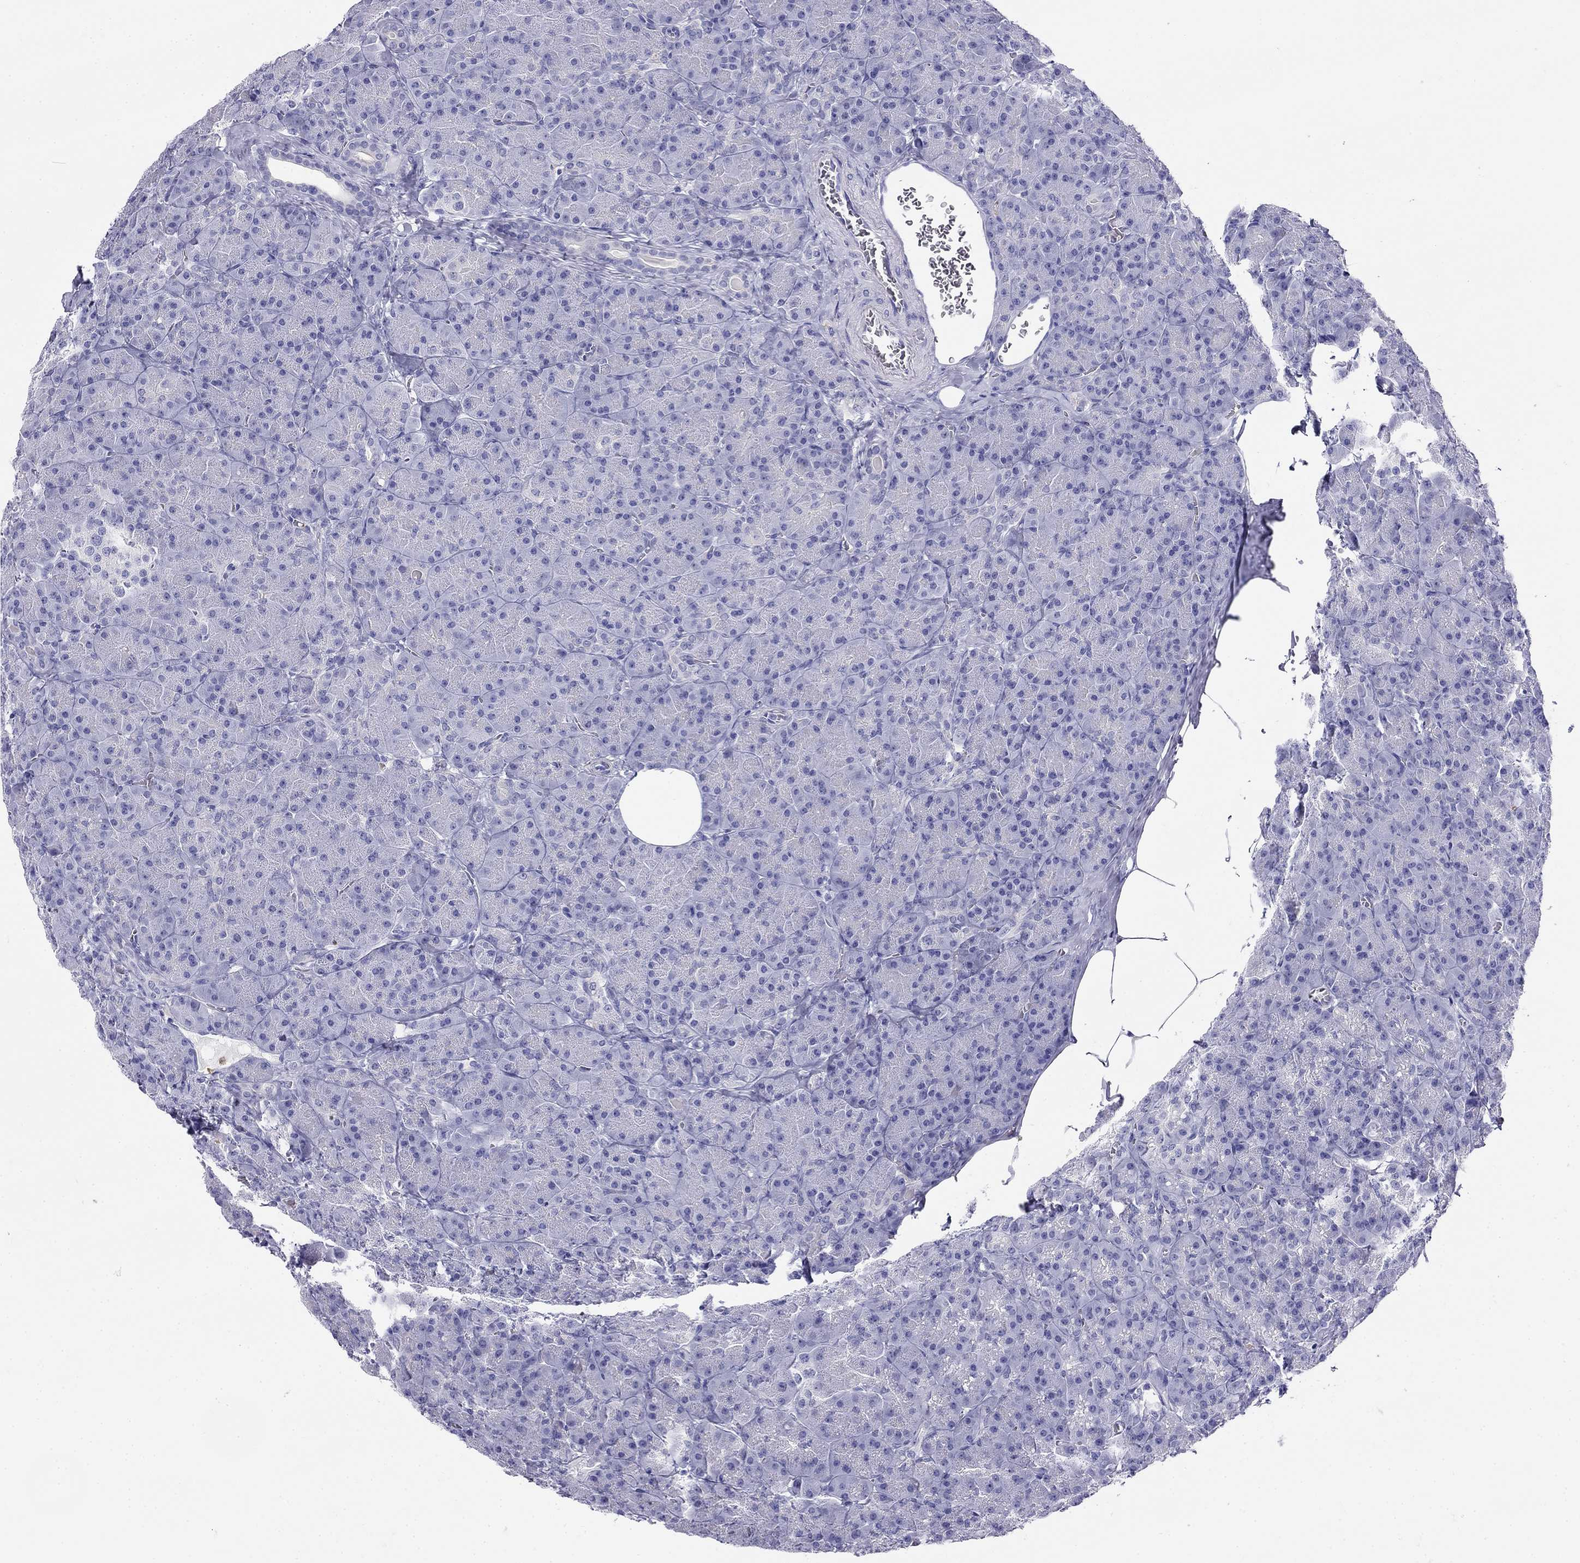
{"staining": {"intensity": "negative", "quantity": "none", "location": "none"}, "tissue": "pancreas", "cell_type": "Exocrine glandular cells", "image_type": "normal", "snomed": [{"axis": "morphology", "description": "Normal tissue, NOS"}, {"axis": "topography", "description": "Pancreas"}], "caption": "Immunohistochemistry (IHC) photomicrograph of normal pancreas: human pancreas stained with DAB displays no significant protein staining in exocrine glandular cells. The staining was performed using DAB to visualize the protein expression in brown, while the nuclei were stained in blue with hematoxylin (Magnification: 20x).", "gene": "PPP1R36", "patient": {"sex": "male", "age": 57}}